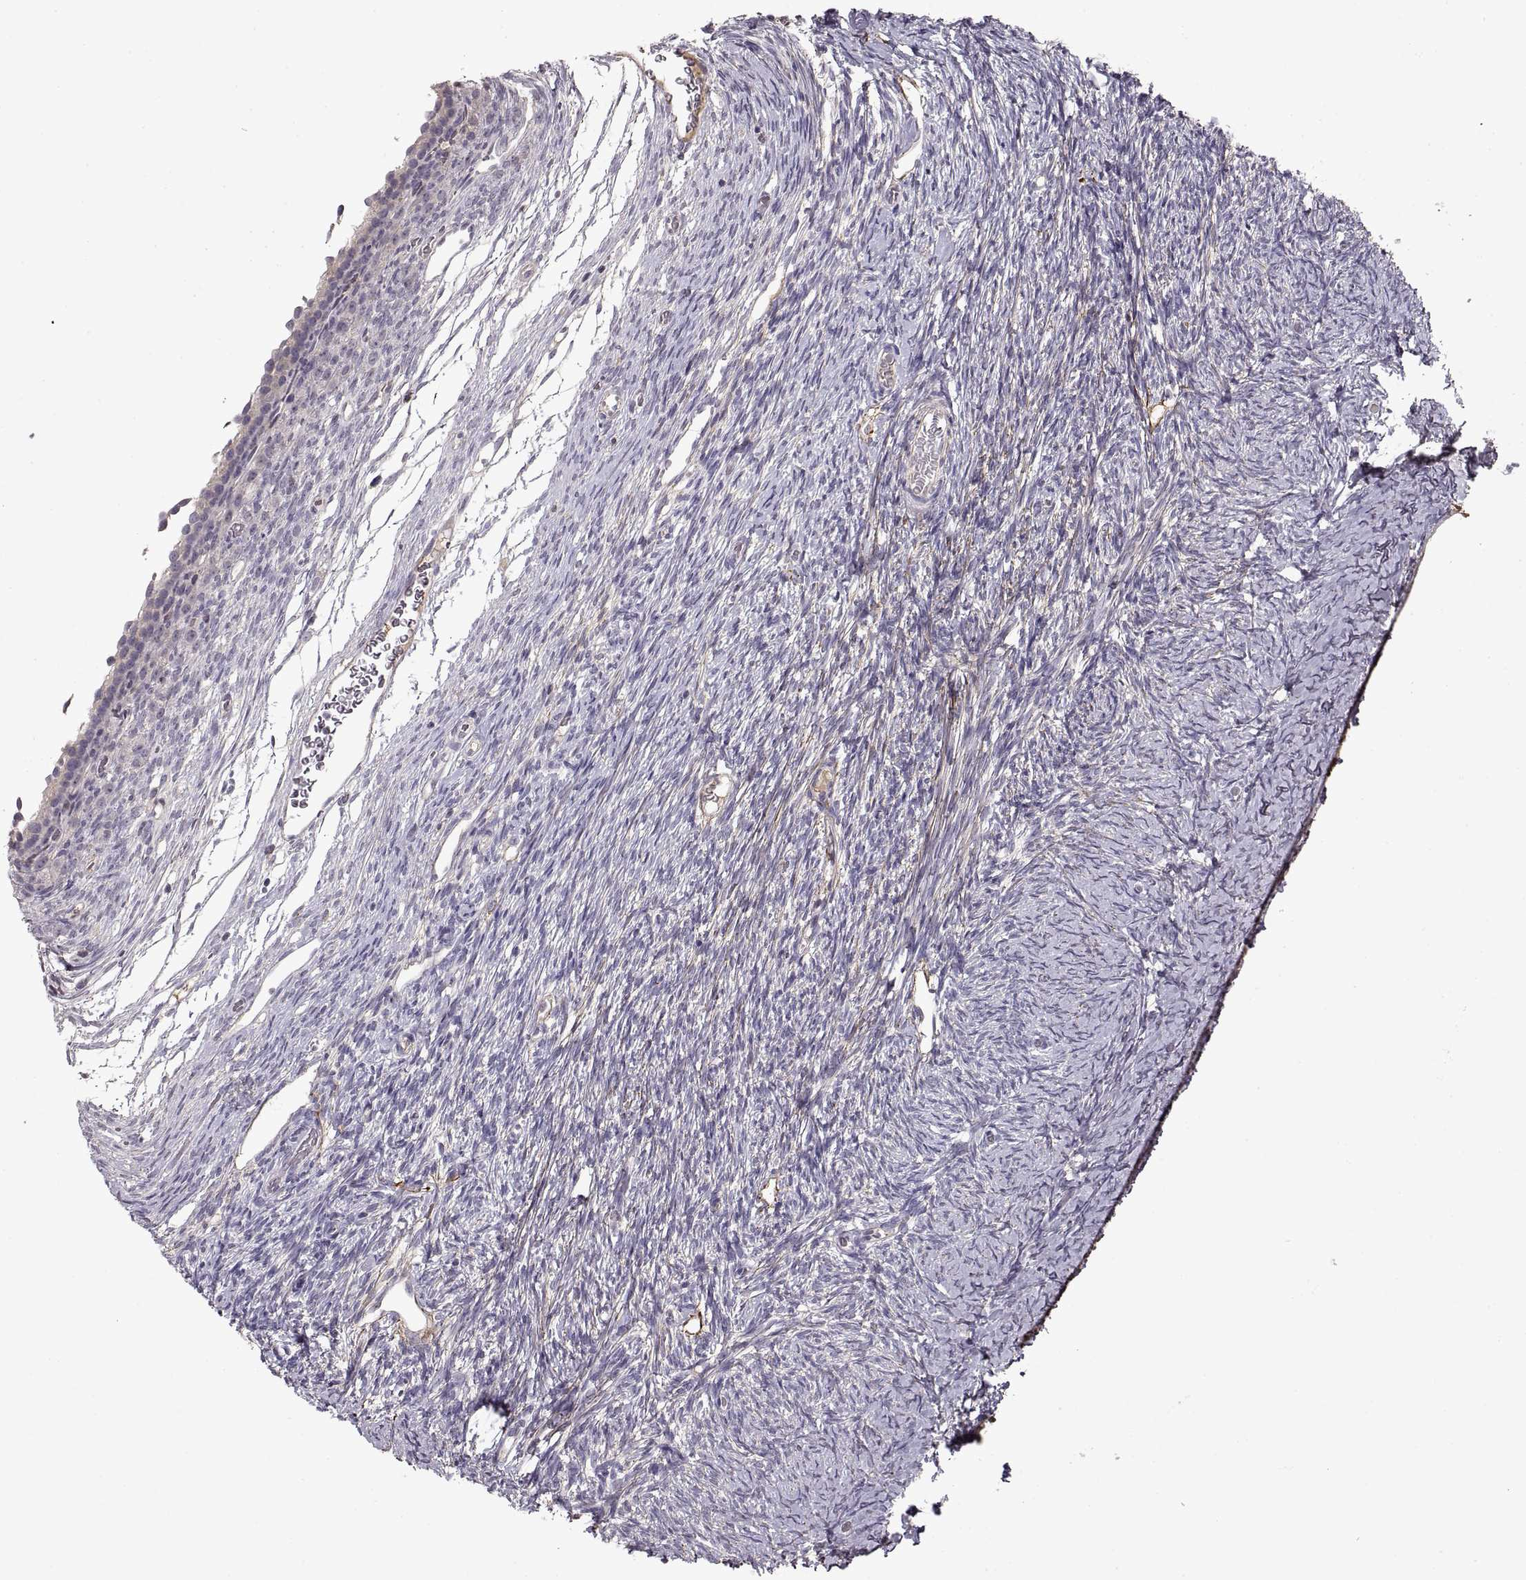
{"staining": {"intensity": "weak", "quantity": "<25%", "location": "cytoplasmic/membranous"}, "tissue": "ovary", "cell_type": "Follicle cells", "image_type": "normal", "snomed": [{"axis": "morphology", "description": "Normal tissue, NOS"}, {"axis": "topography", "description": "Ovary"}], "caption": "The immunohistochemistry (IHC) image has no significant expression in follicle cells of ovary. The staining is performed using DAB (3,3'-diaminobenzidine) brown chromogen with nuclei counter-stained in using hematoxylin.", "gene": "ADAM11", "patient": {"sex": "female", "age": 39}}